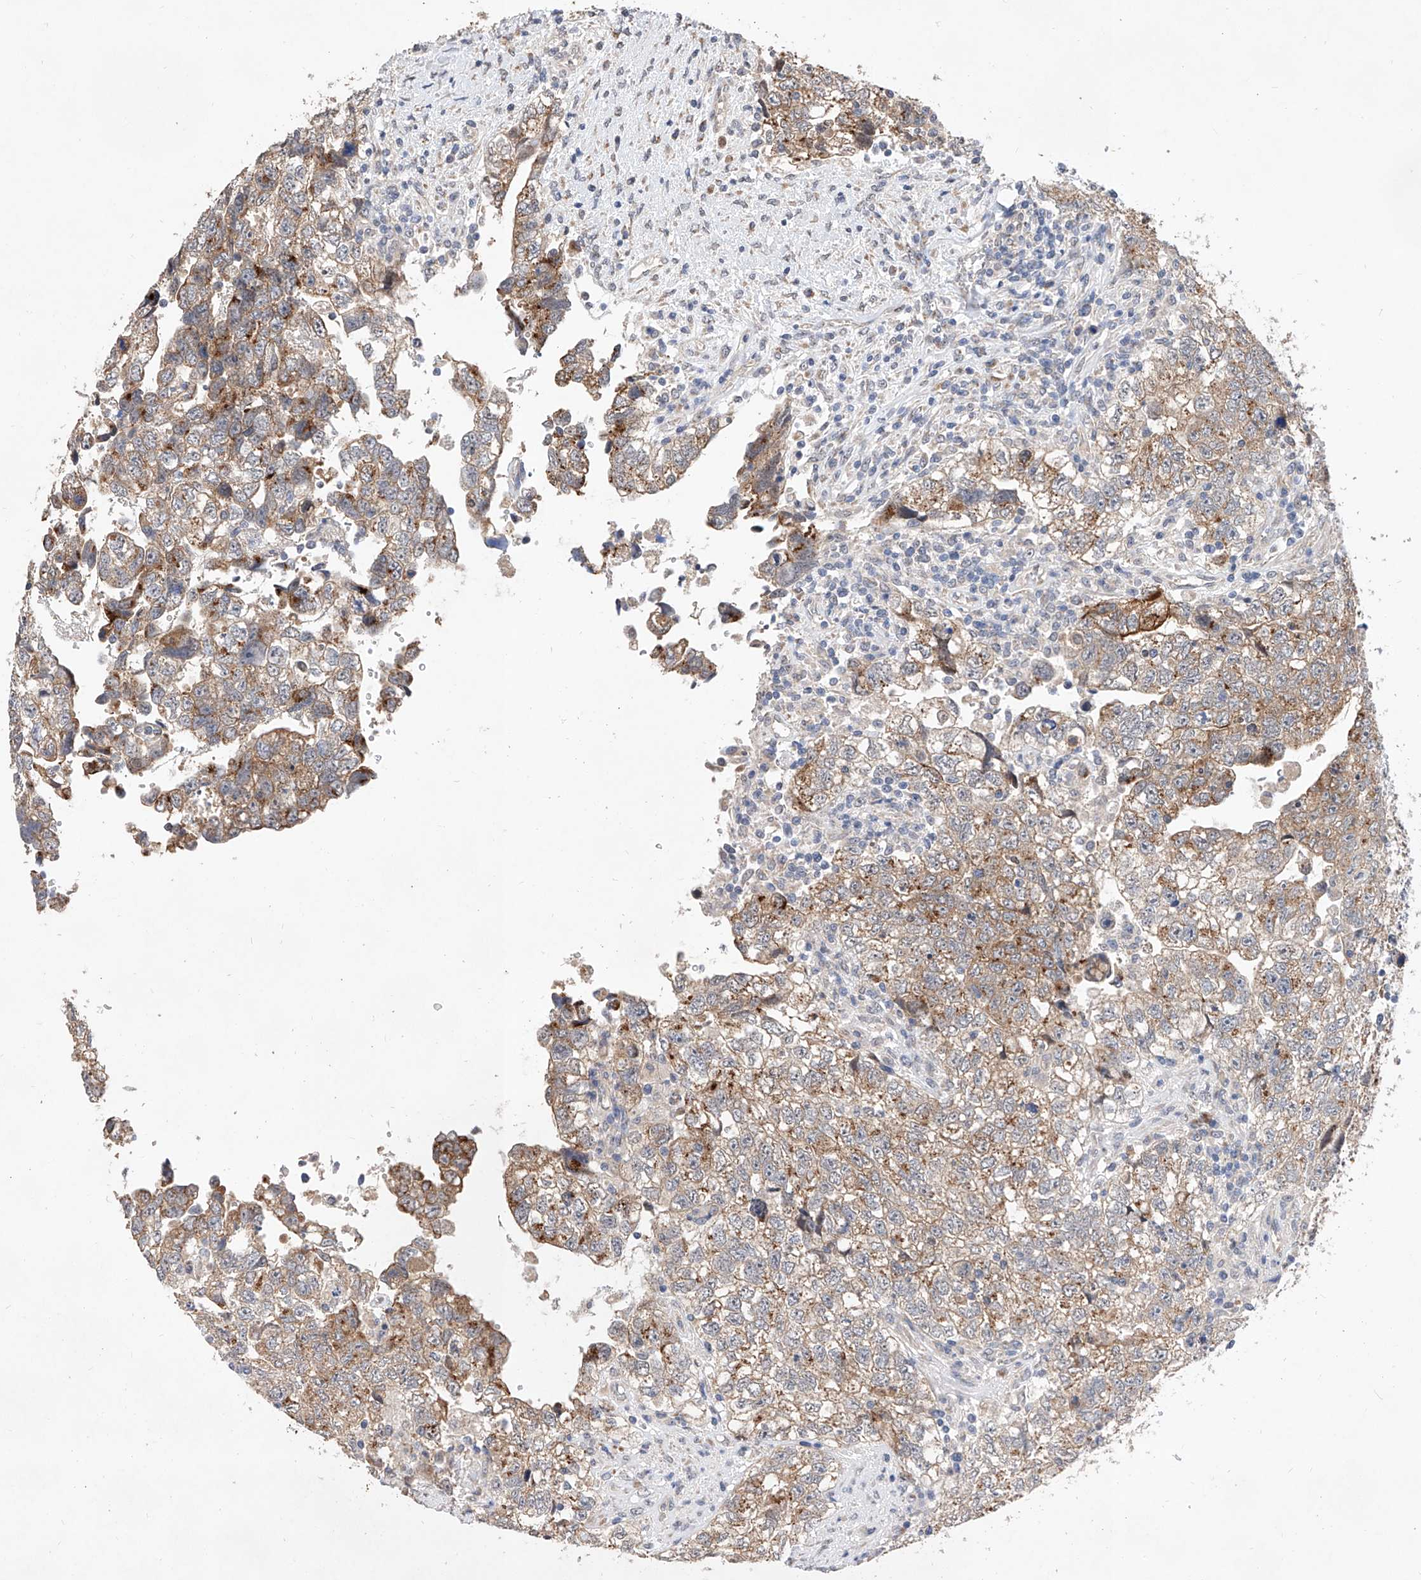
{"staining": {"intensity": "moderate", "quantity": ">75%", "location": "cytoplasmic/membranous"}, "tissue": "testis cancer", "cell_type": "Tumor cells", "image_type": "cancer", "snomed": [{"axis": "morphology", "description": "Carcinoma, Embryonal, NOS"}, {"axis": "topography", "description": "Testis"}], "caption": "Human embryonal carcinoma (testis) stained for a protein (brown) reveals moderate cytoplasmic/membranous positive positivity in approximately >75% of tumor cells.", "gene": "MFSD4B", "patient": {"sex": "male", "age": 37}}